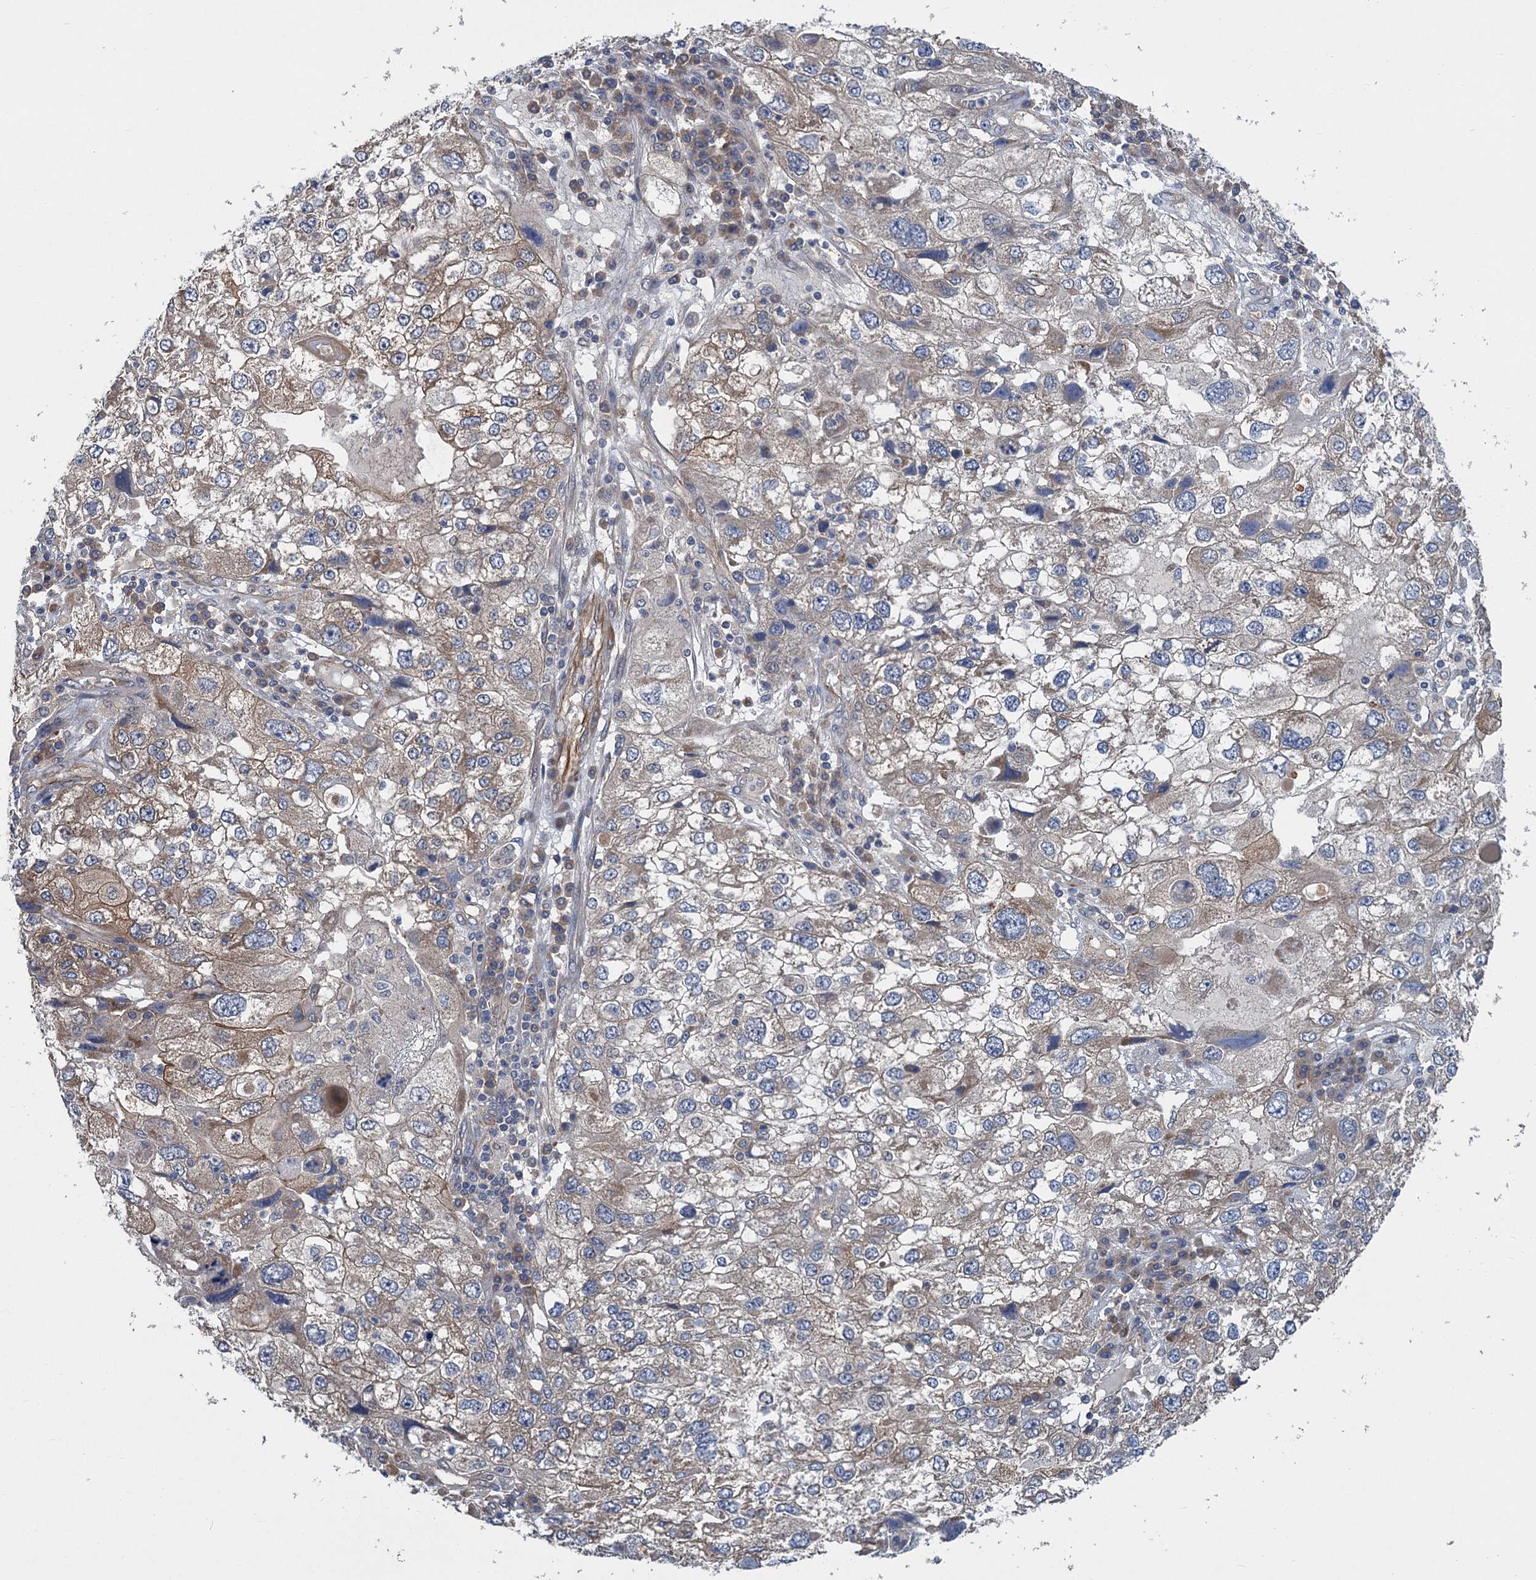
{"staining": {"intensity": "weak", "quantity": "<25%", "location": "cytoplasmic/membranous"}, "tissue": "endometrial cancer", "cell_type": "Tumor cells", "image_type": "cancer", "snomed": [{"axis": "morphology", "description": "Adenocarcinoma, NOS"}, {"axis": "topography", "description": "Endometrium"}], "caption": "DAB (3,3'-diaminobenzidine) immunohistochemical staining of human endometrial cancer shows no significant staining in tumor cells. (Stains: DAB (3,3'-diaminobenzidine) immunohistochemistry with hematoxylin counter stain, Microscopy: brightfield microscopy at high magnification).", "gene": "PJA2", "patient": {"sex": "female", "age": 49}}